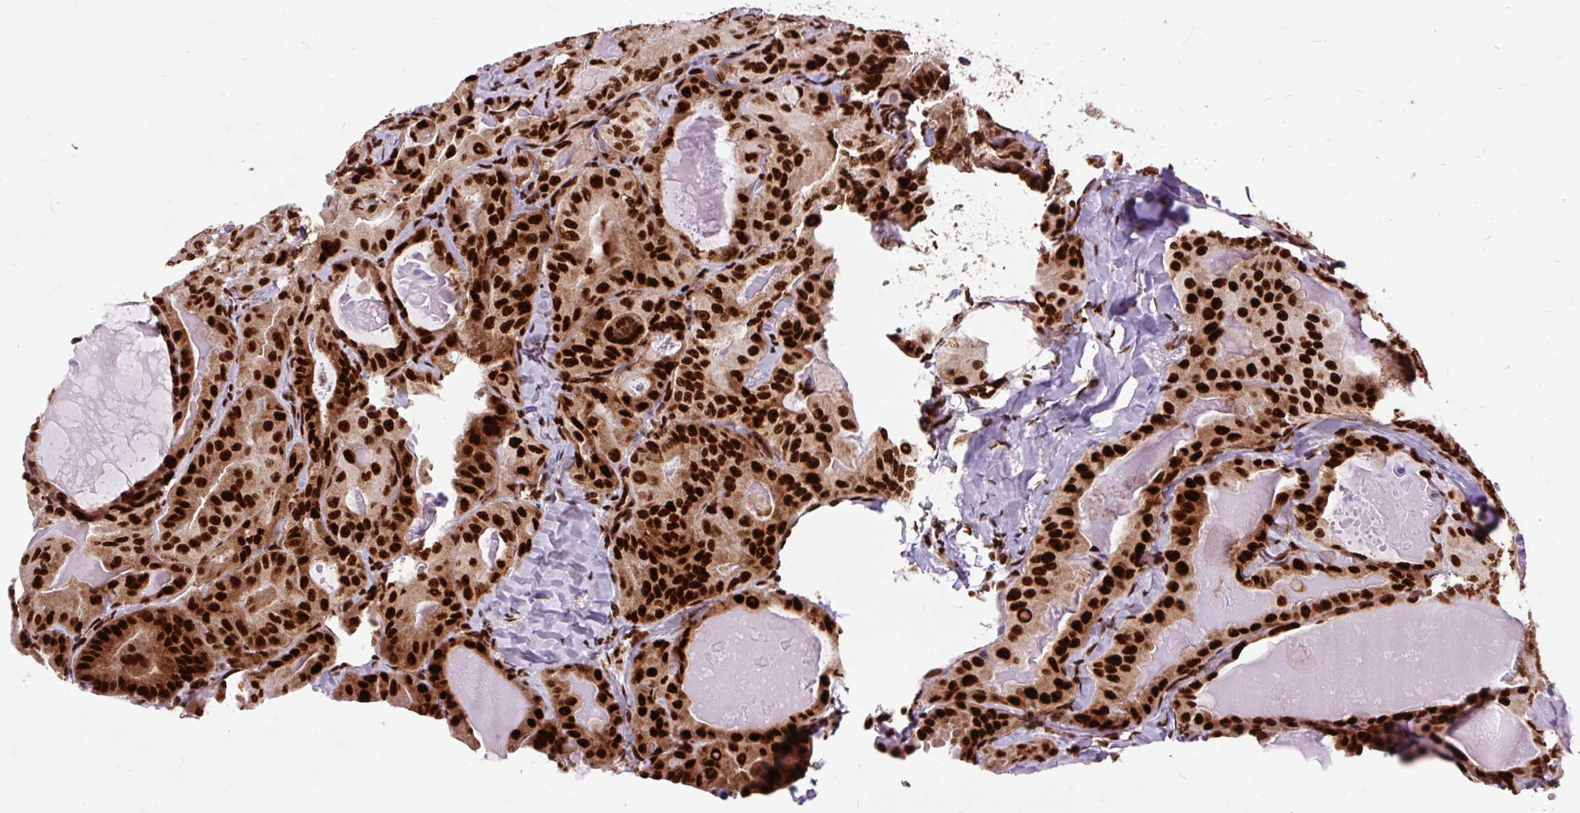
{"staining": {"intensity": "strong", "quantity": ">75%", "location": "nuclear"}, "tissue": "thyroid cancer", "cell_type": "Tumor cells", "image_type": "cancer", "snomed": [{"axis": "morphology", "description": "Papillary adenocarcinoma, NOS"}, {"axis": "topography", "description": "Thyroid gland"}], "caption": "Tumor cells display strong nuclear staining in approximately >75% of cells in thyroid papillary adenocarcinoma.", "gene": "FUS", "patient": {"sex": "female", "age": 68}}